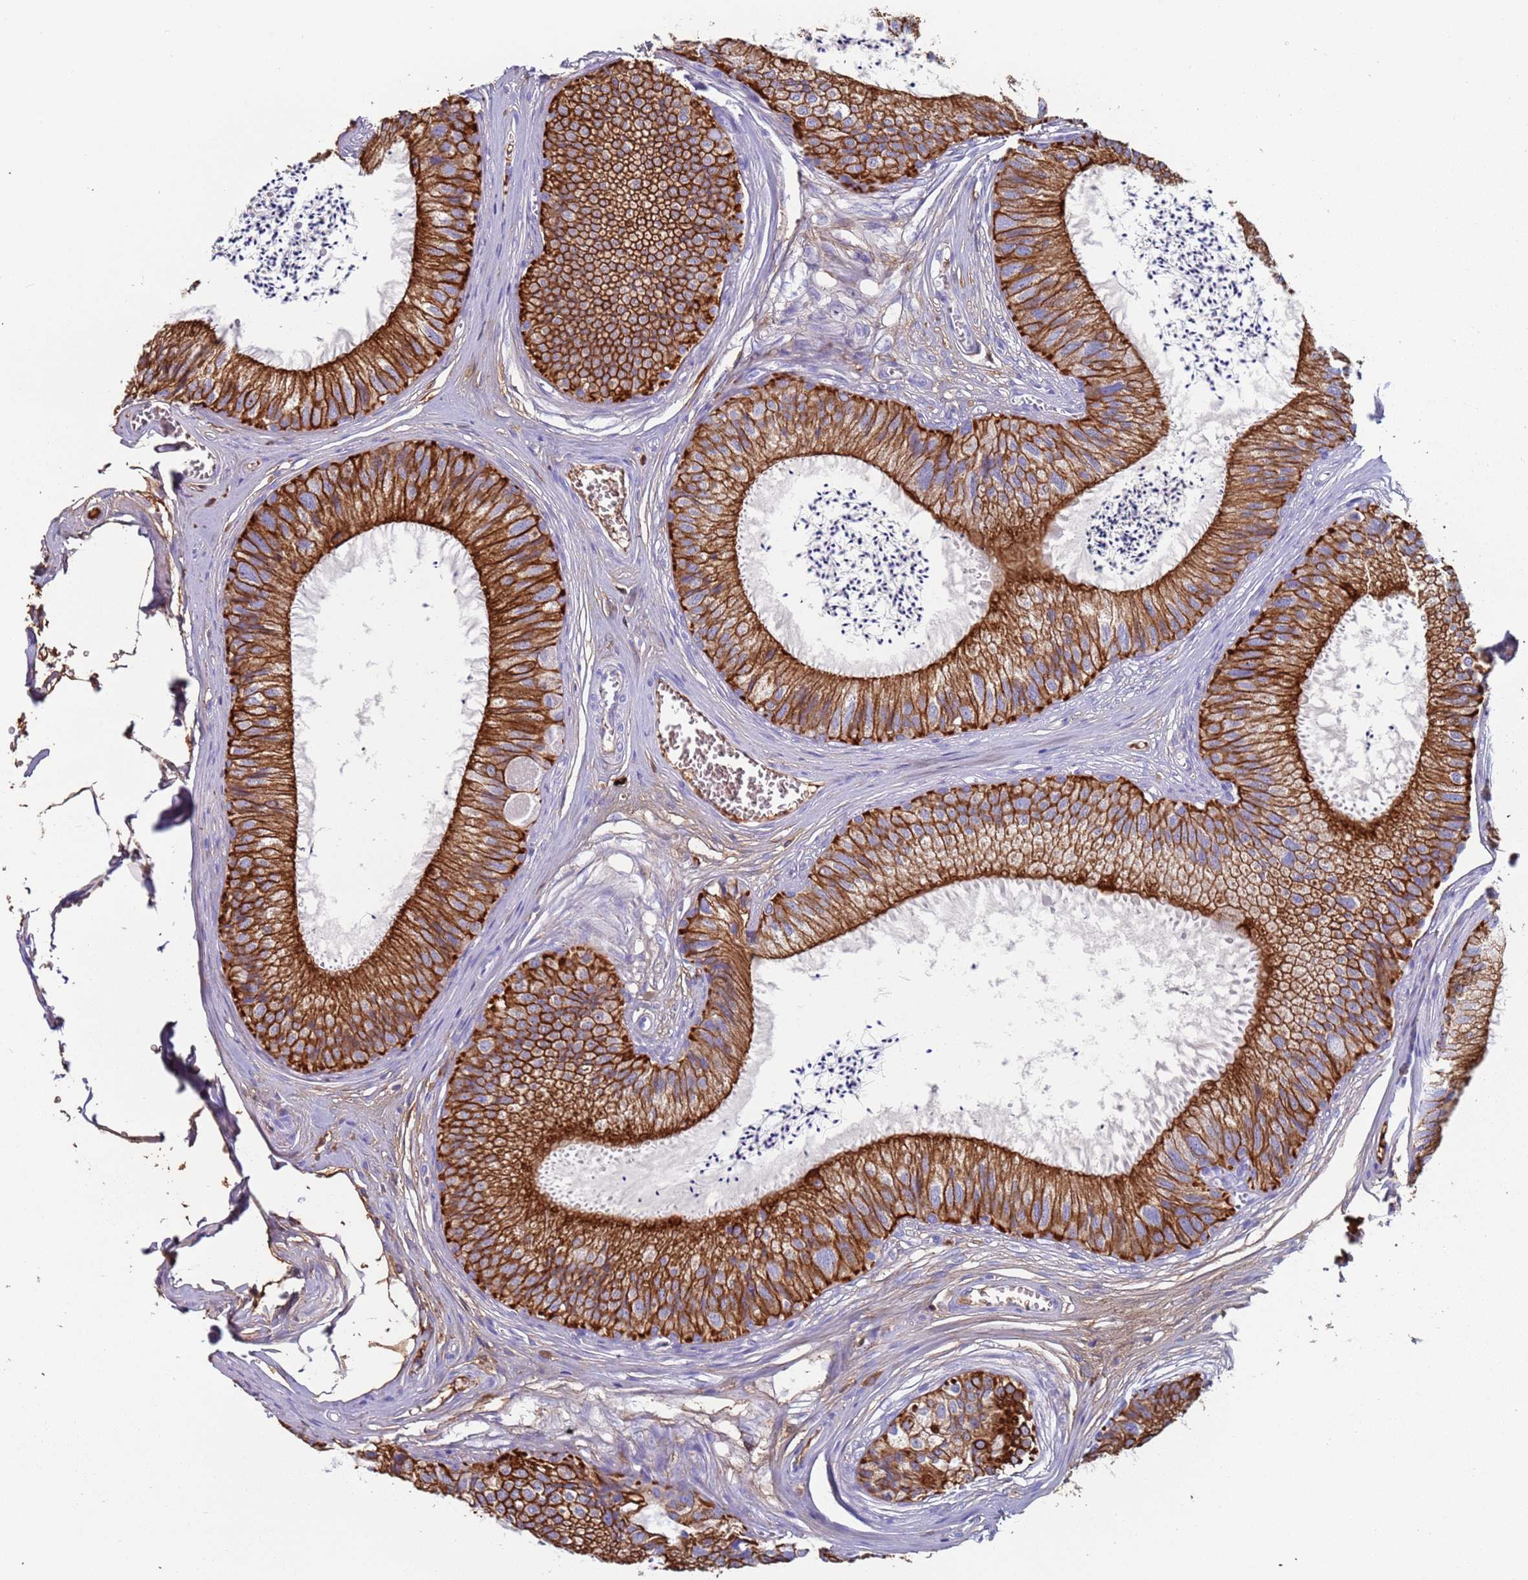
{"staining": {"intensity": "strong", "quantity": ">75%", "location": "cytoplasmic/membranous"}, "tissue": "epididymis", "cell_type": "Glandular cells", "image_type": "normal", "snomed": [{"axis": "morphology", "description": "Normal tissue, NOS"}, {"axis": "topography", "description": "Epididymis"}], "caption": "Protein expression by immunohistochemistry exhibits strong cytoplasmic/membranous positivity in about >75% of glandular cells in unremarkable epididymis. The staining was performed using DAB, with brown indicating positive protein expression. Nuclei are stained blue with hematoxylin.", "gene": "CYSLTR2", "patient": {"sex": "male", "age": 79}}